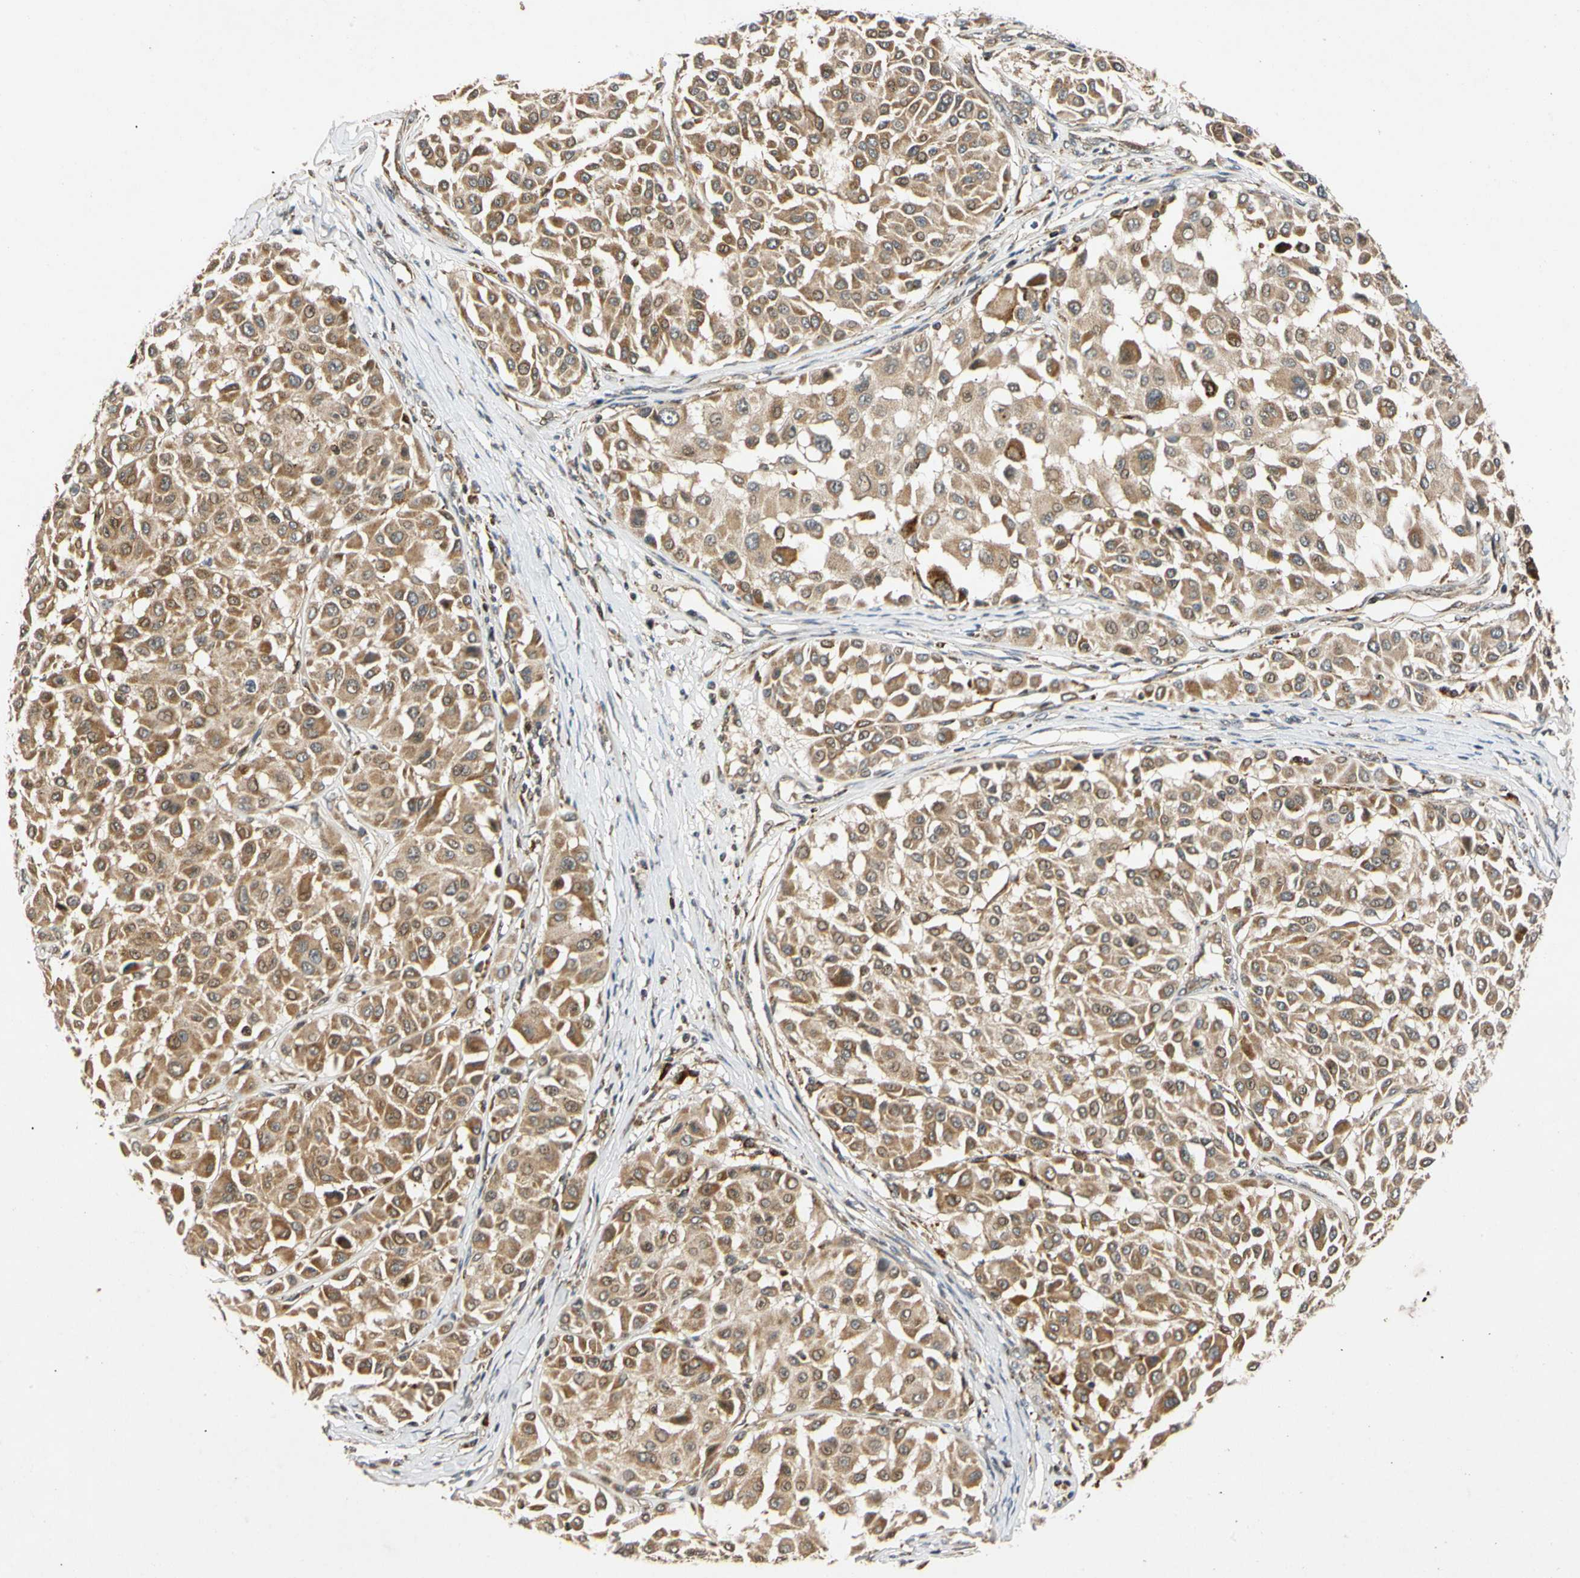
{"staining": {"intensity": "moderate", "quantity": ">75%", "location": "cytoplasmic/membranous"}, "tissue": "melanoma", "cell_type": "Tumor cells", "image_type": "cancer", "snomed": [{"axis": "morphology", "description": "Malignant melanoma, Metastatic site"}, {"axis": "topography", "description": "Soft tissue"}], "caption": "A brown stain highlights moderate cytoplasmic/membranous expression of a protein in malignant melanoma (metastatic site) tumor cells.", "gene": "MRPS22", "patient": {"sex": "male", "age": 41}}